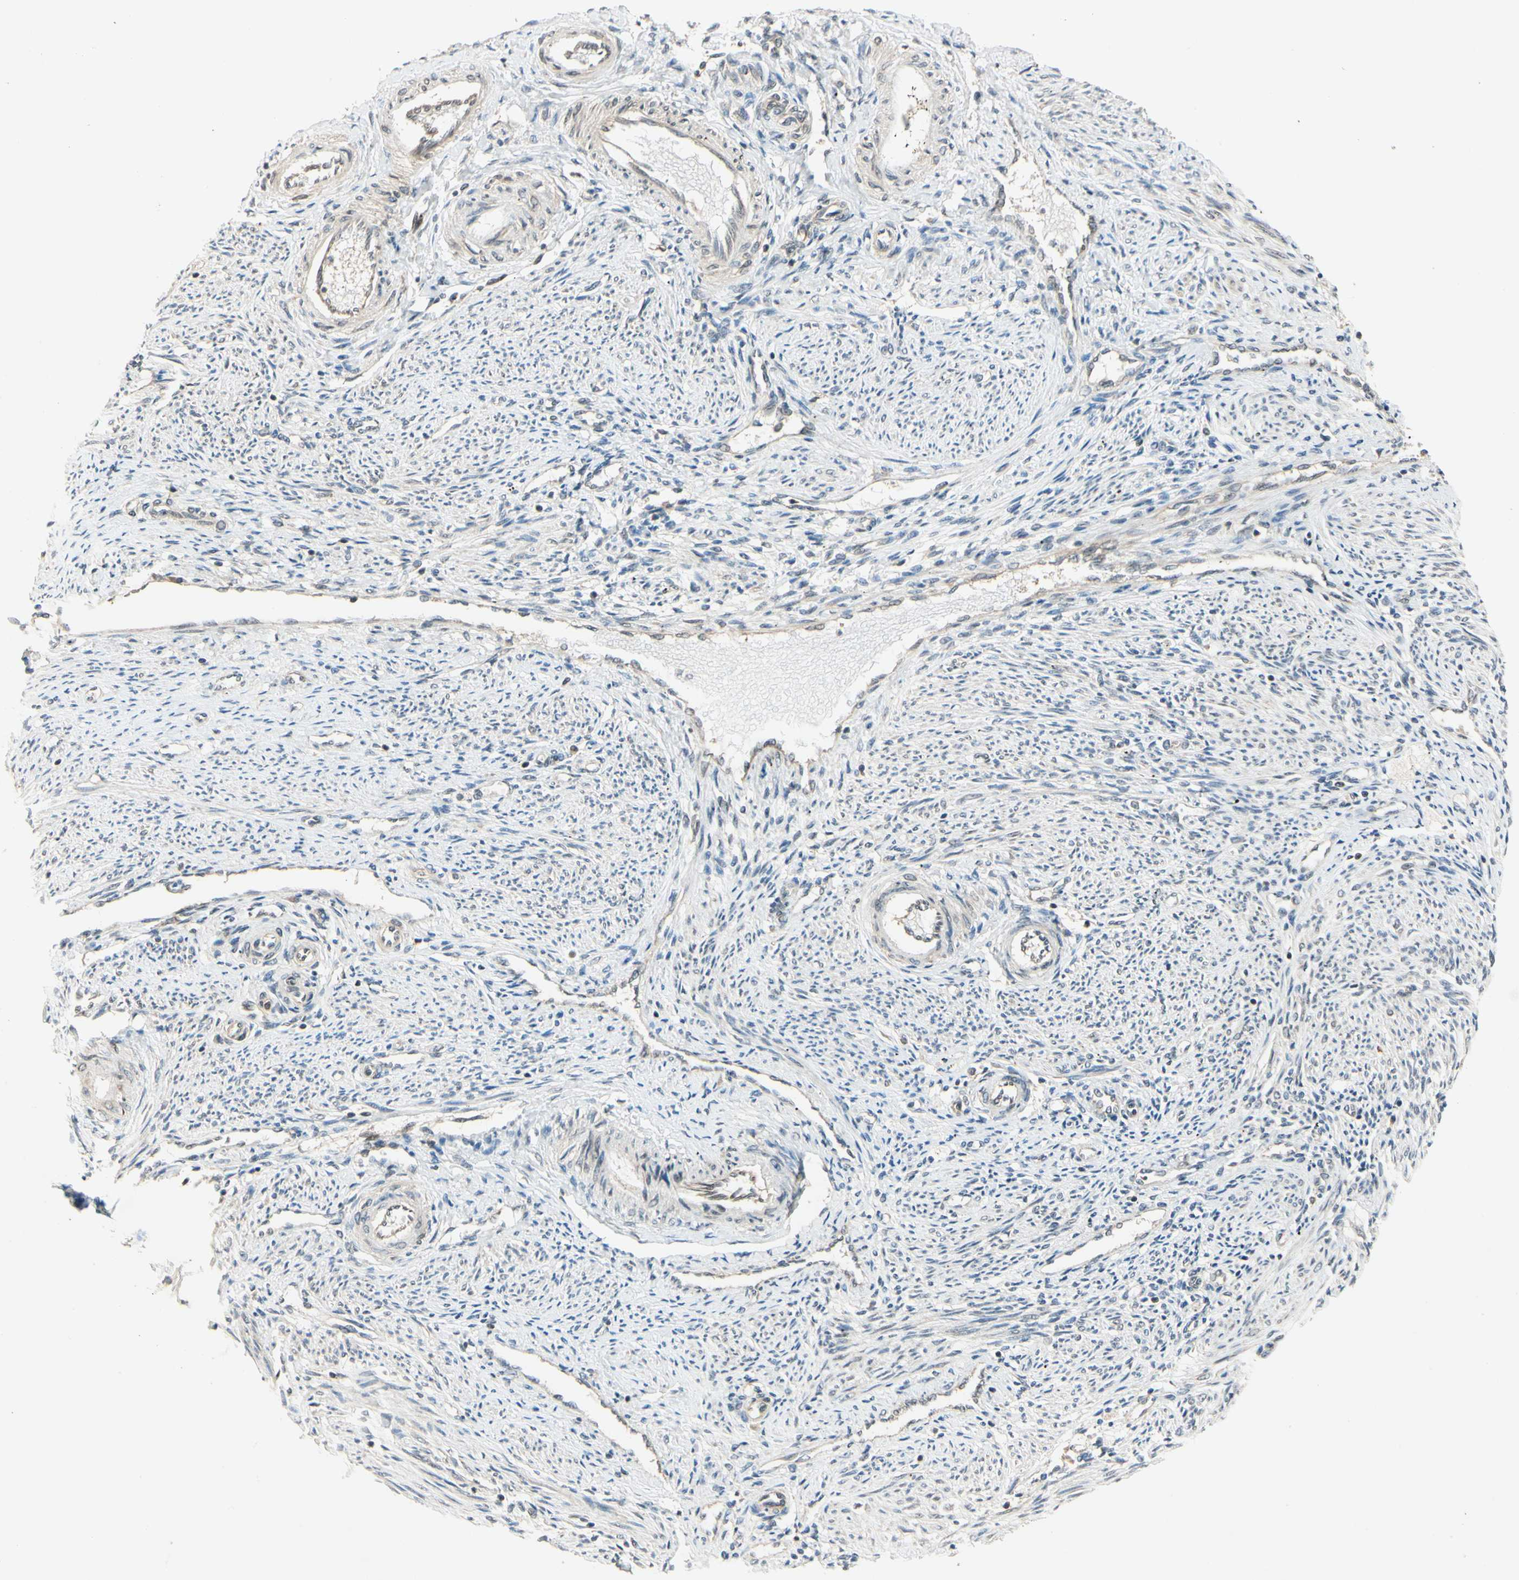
{"staining": {"intensity": "moderate", "quantity": ">75%", "location": "cytoplasmic/membranous,nuclear"}, "tissue": "endometrium", "cell_type": "Cells in endometrial stroma", "image_type": "normal", "snomed": [{"axis": "morphology", "description": "Normal tissue, NOS"}, {"axis": "topography", "description": "Endometrium"}], "caption": "A photomicrograph of endometrium stained for a protein shows moderate cytoplasmic/membranous,nuclear brown staining in cells in endometrial stroma. (Stains: DAB in brown, nuclei in blue, Microscopy: brightfield microscopy at high magnification).", "gene": "ZSCAN12", "patient": {"sex": "female", "age": 42}}